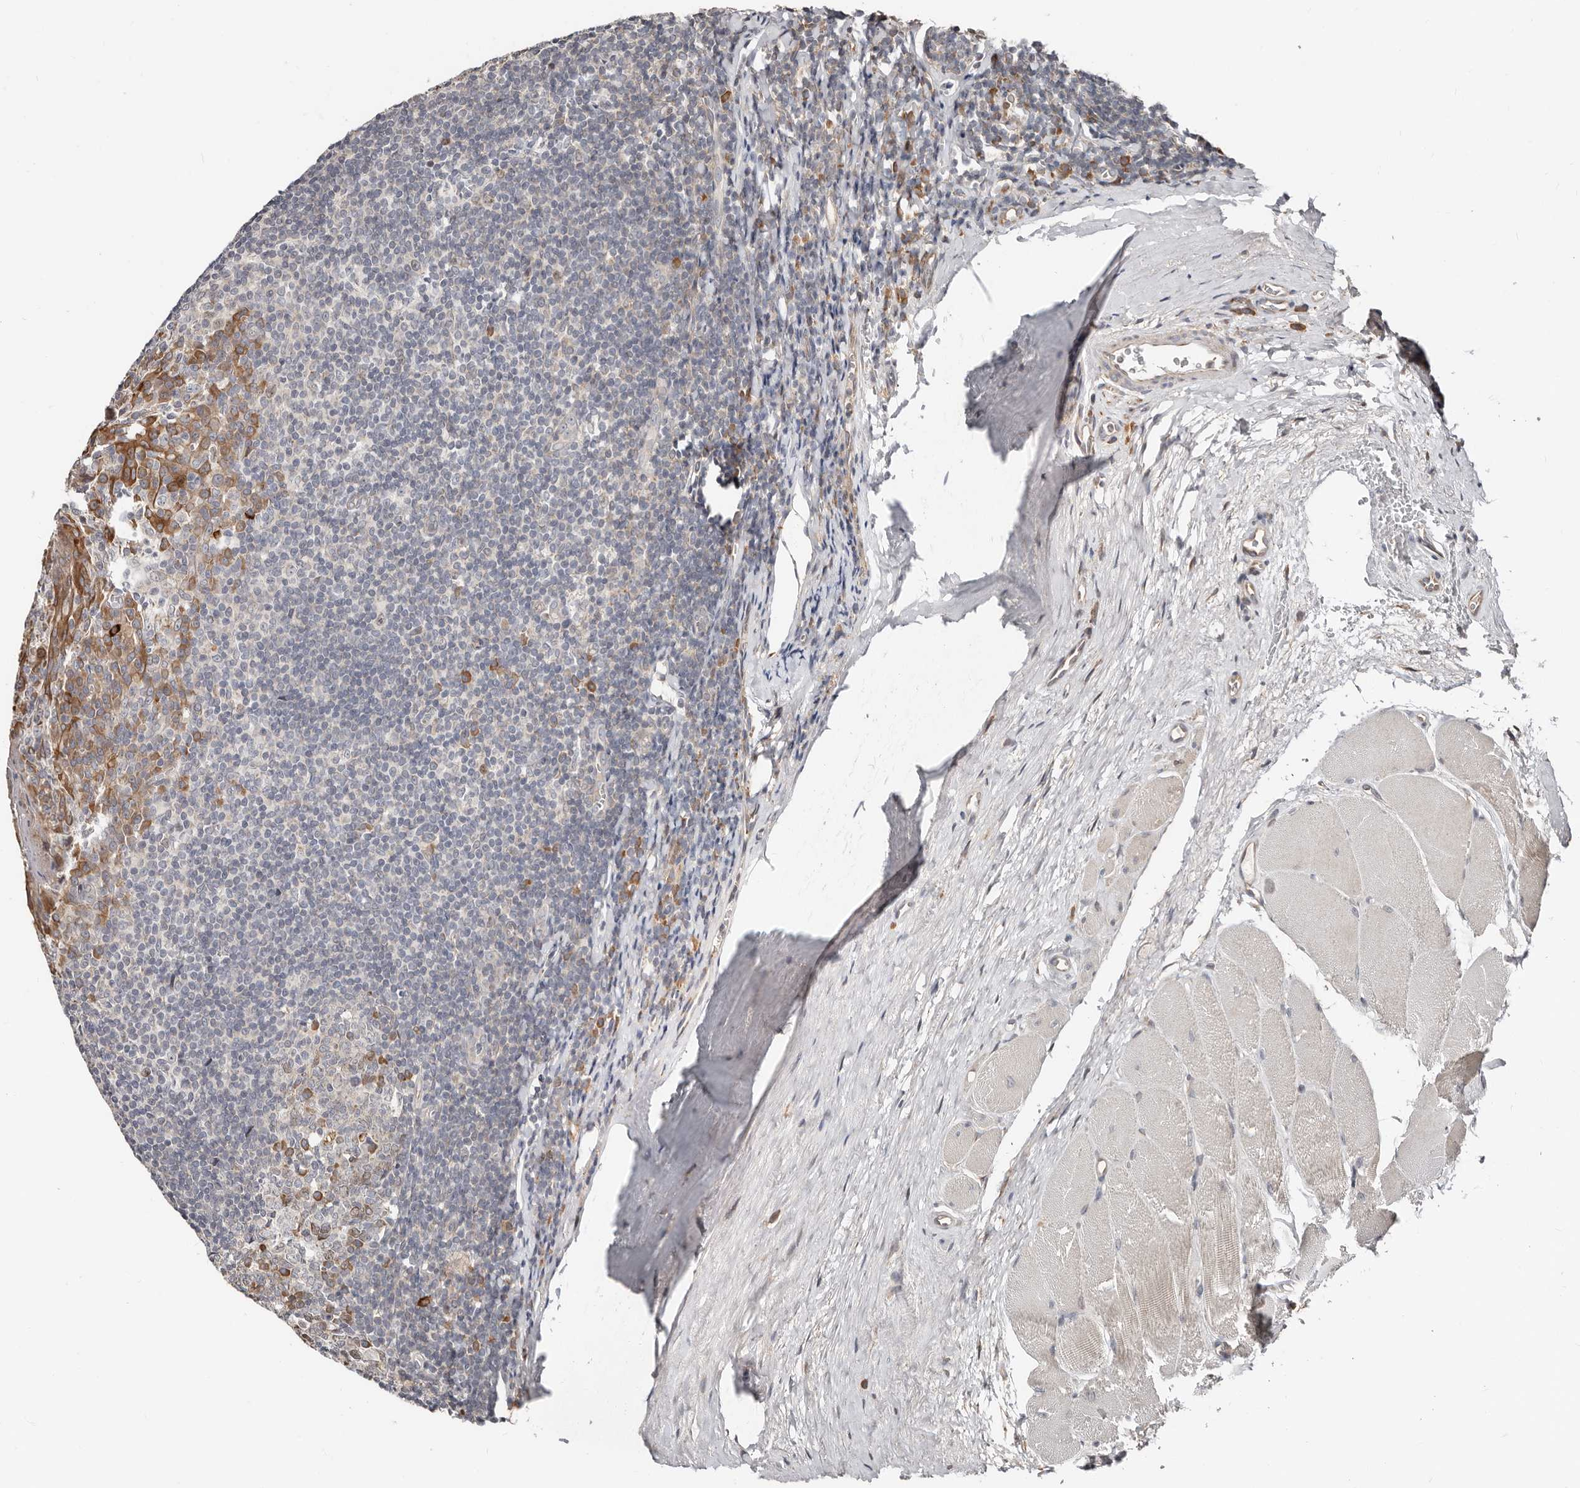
{"staining": {"intensity": "moderate", "quantity": "<25%", "location": "cytoplasmic/membranous,nuclear"}, "tissue": "tonsil", "cell_type": "Germinal center cells", "image_type": "normal", "snomed": [{"axis": "morphology", "description": "Normal tissue, NOS"}, {"axis": "topography", "description": "Tonsil"}], "caption": "Protein expression by IHC reveals moderate cytoplasmic/membranous,nuclear staining in about <25% of germinal center cells in unremarkable tonsil.", "gene": "SMYD4", "patient": {"sex": "male", "age": 27}}